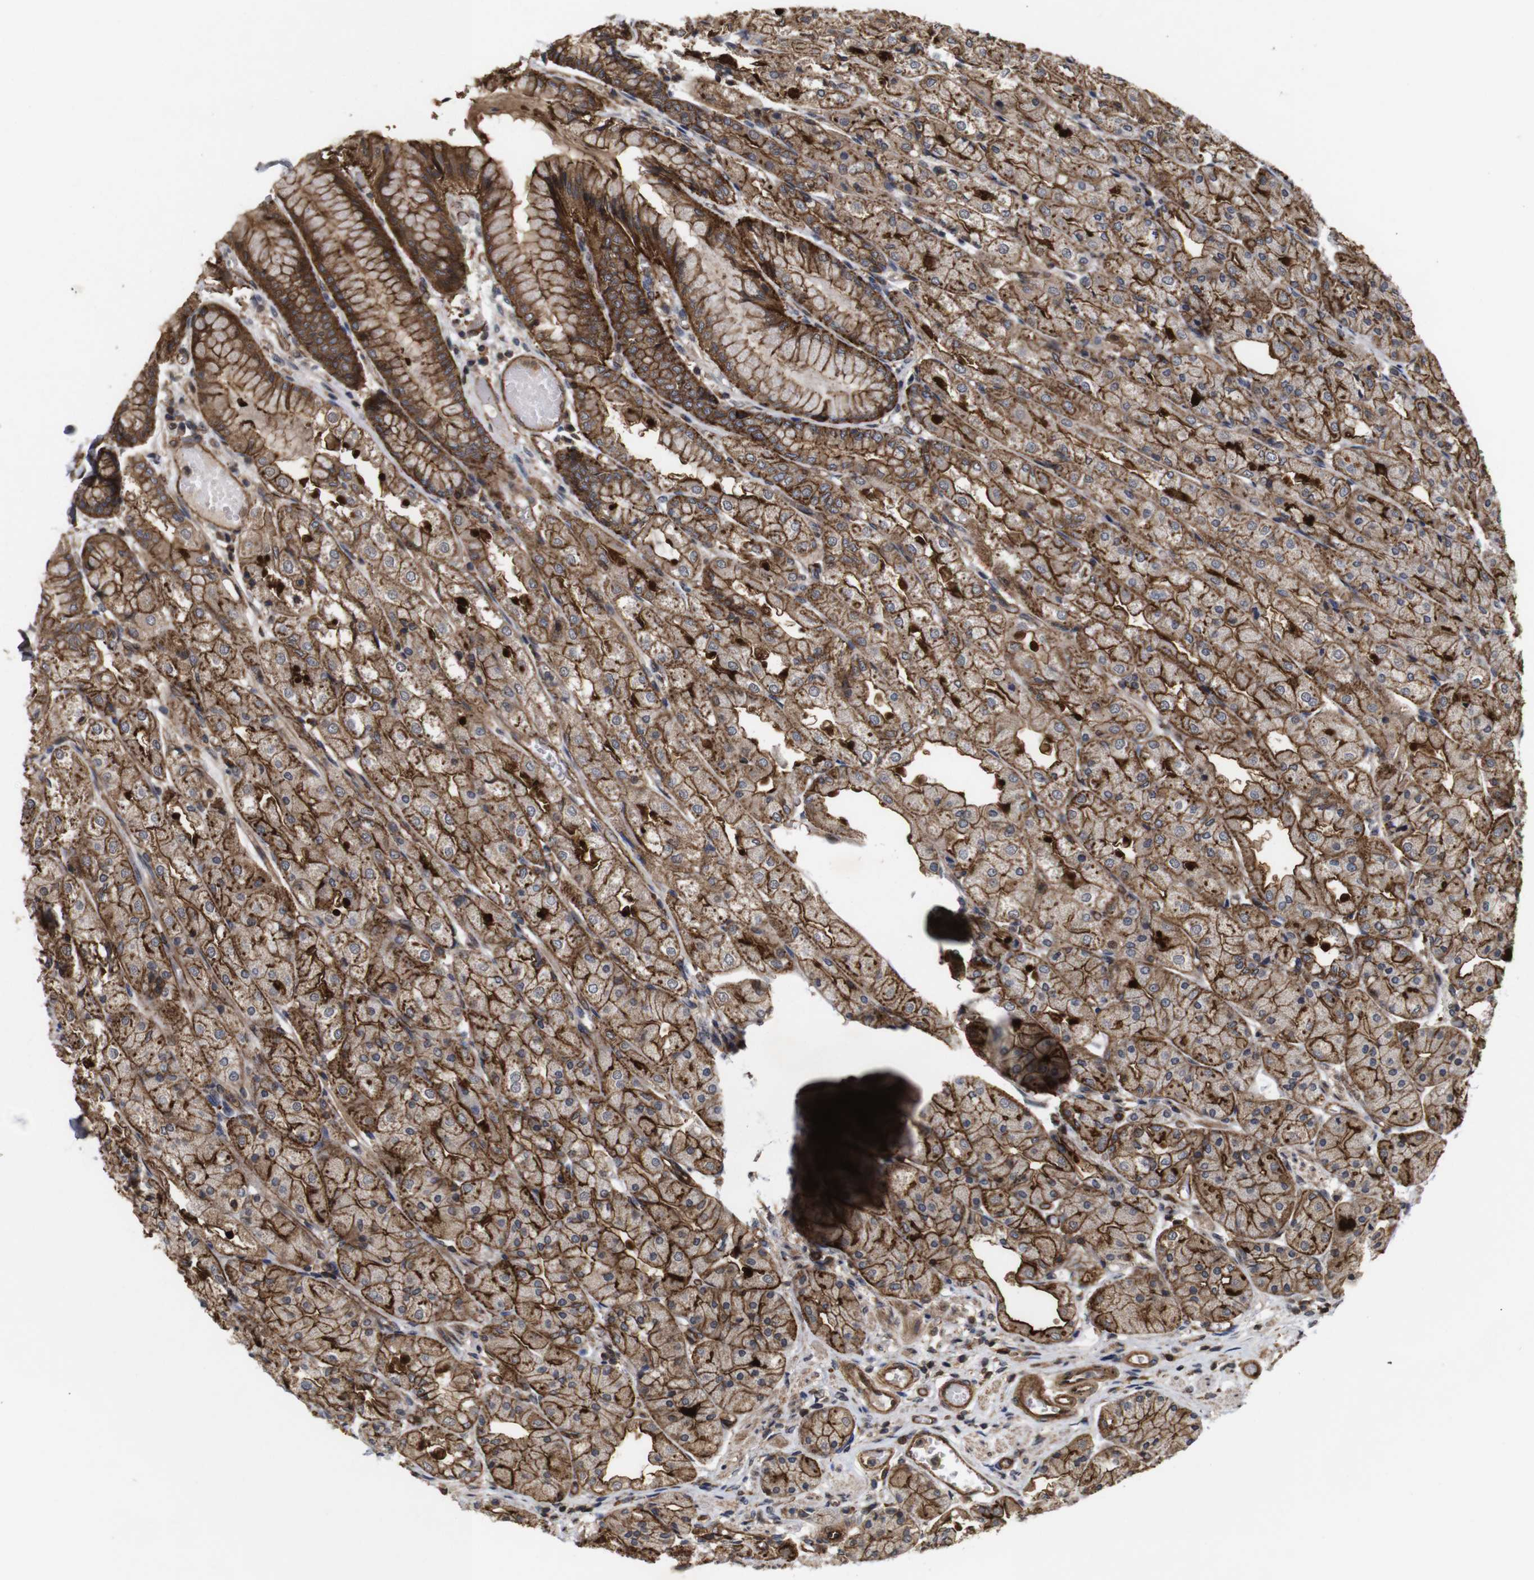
{"staining": {"intensity": "strong", "quantity": ">75%", "location": "cytoplasmic/membranous"}, "tissue": "stomach", "cell_type": "Glandular cells", "image_type": "normal", "snomed": [{"axis": "morphology", "description": "Normal tissue, NOS"}, {"axis": "topography", "description": "Stomach, upper"}], "caption": "A high amount of strong cytoplasmic/membranous staining is present in approximately >75% of glandular cells in normal stomach. The staining is performed using DAB brown chromogen to label protein expression. The nuclei are counter-stained blue using hematoxylin.", "gene": "NANOS1", "patient": {"sex": "male", "age": 72}}